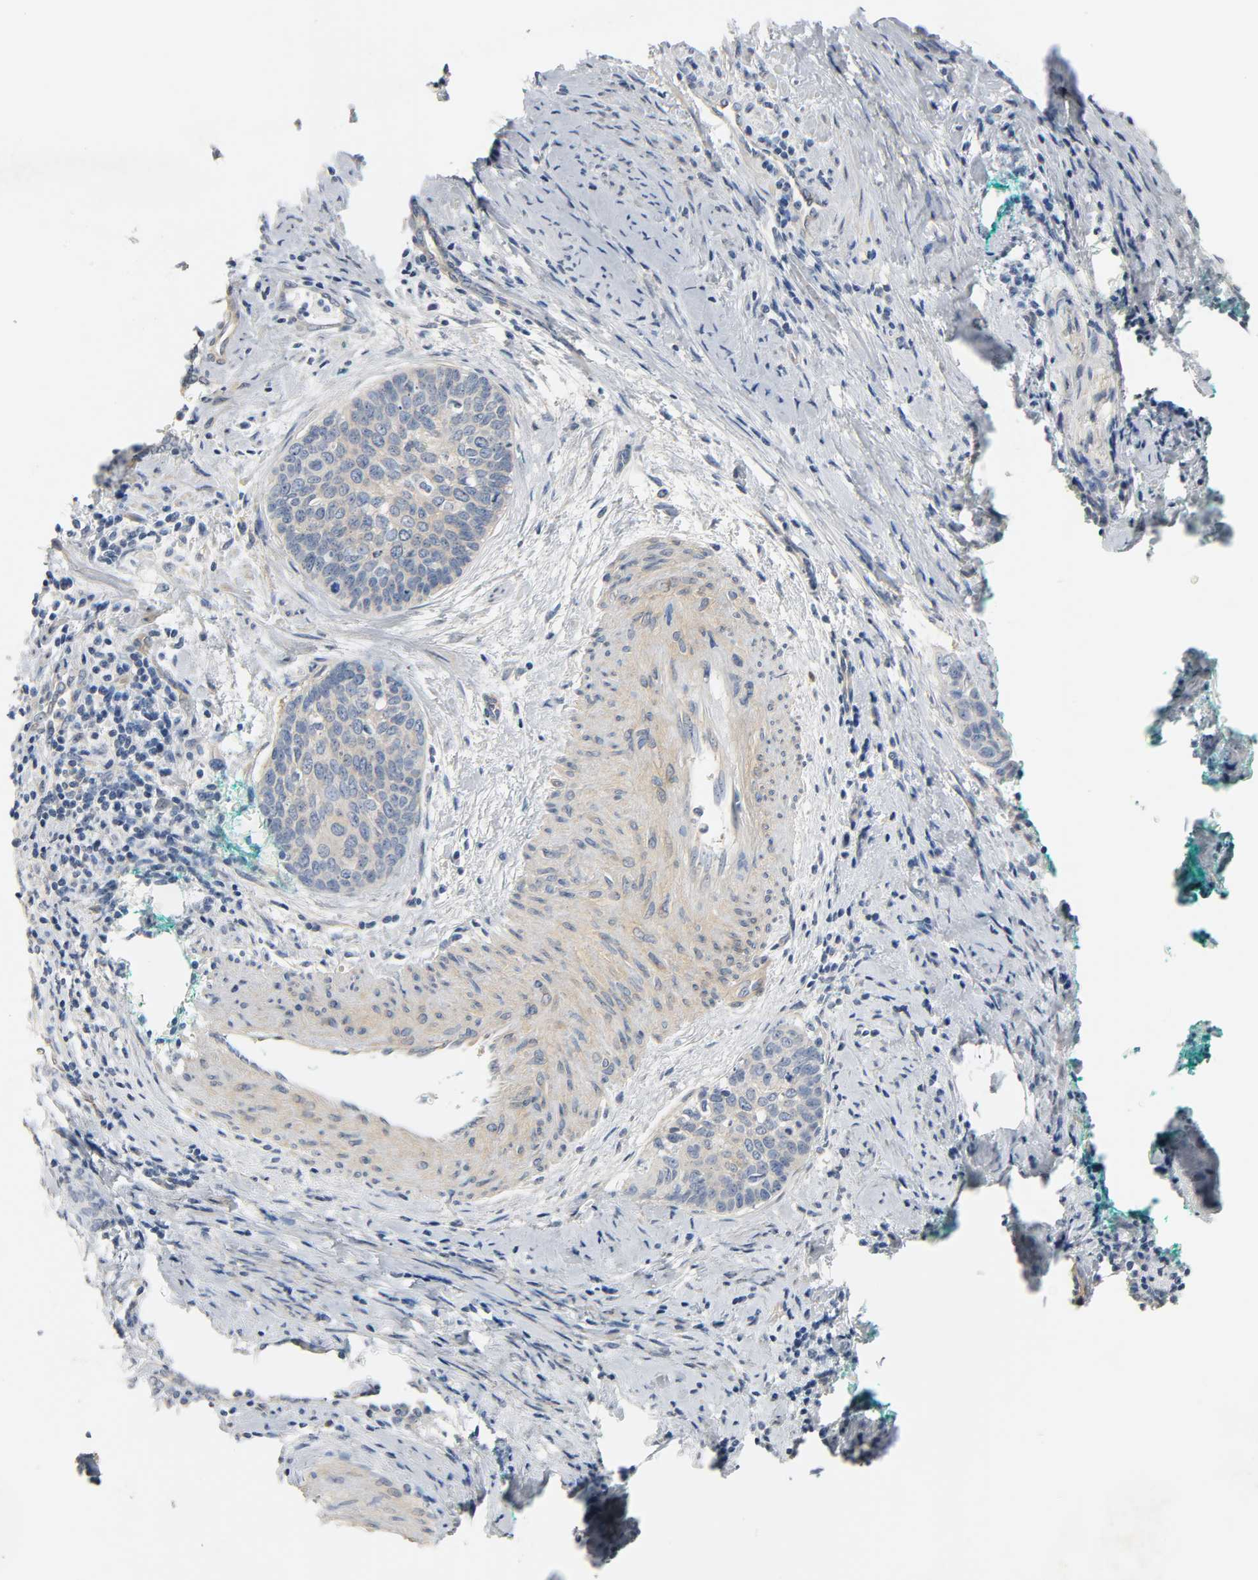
{"staining": {"intensity": "weak", "quantity": ">75%", "location": "cytoplasmic/membranous"}, "tissue": "cervical cancer", "cell_type": "Tumor cells", "image_type": "cancer", "snomed": [{"axis": "morphology", "description": "Squamous cell carcinoma, NOS"}, {"axis": "topography", "description": "Cervix"}], "caption": "A high-resolution photomicrograph shows immunohistochemistry staining of cervical cancer (squamous cell carcinoma), which shows weak cytoplasmic/membranous positivity in about >75% of tumor cells. The protein of interest is shown in brown color, while the nuclei are stained blue.", "gene": "ARPC1A", "patient": {"sex": "female", "age": 33}}